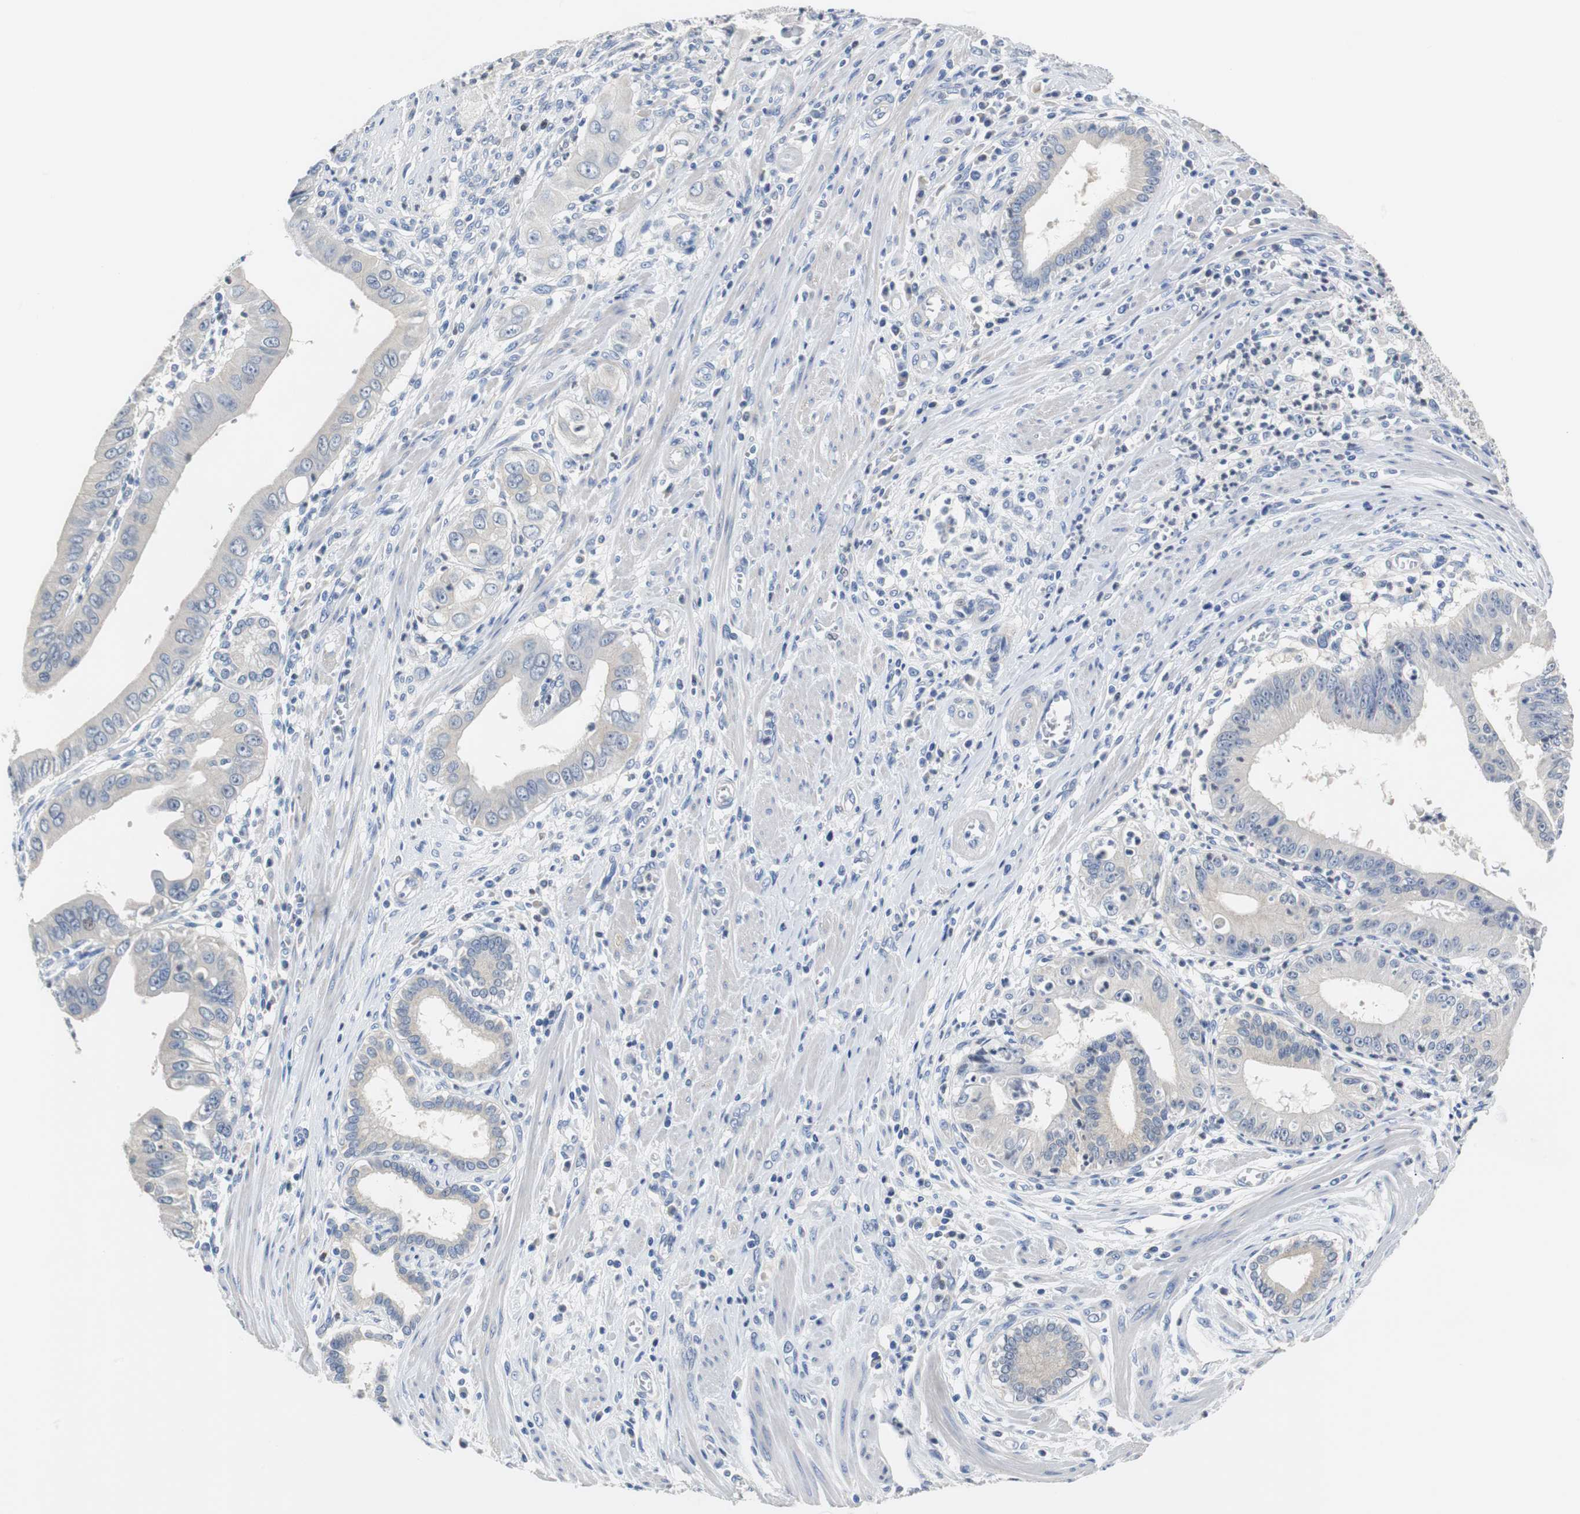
{"staining": {"intensity": "weak", "quantity": "25%-75%", "location": "cytoplasmic/membranous"}, "tissue": "pancreatic cancer", "cell_type": "Tumor cells", "image_type": "cancer", "snomed": [{"axis": "morphology", "description": "Normal tissue, NOS"}, {"axis": "topography", "description": "Lymph node"}], "caption": "Immunohistochemistry of pancreatic cancer exhibits low levels of weak cytoplasmic/membranous positivity in approximately 25%-75% of tumor cells.", "gene": "PCK1", "patient": {"sex": "male", "age": 50}}